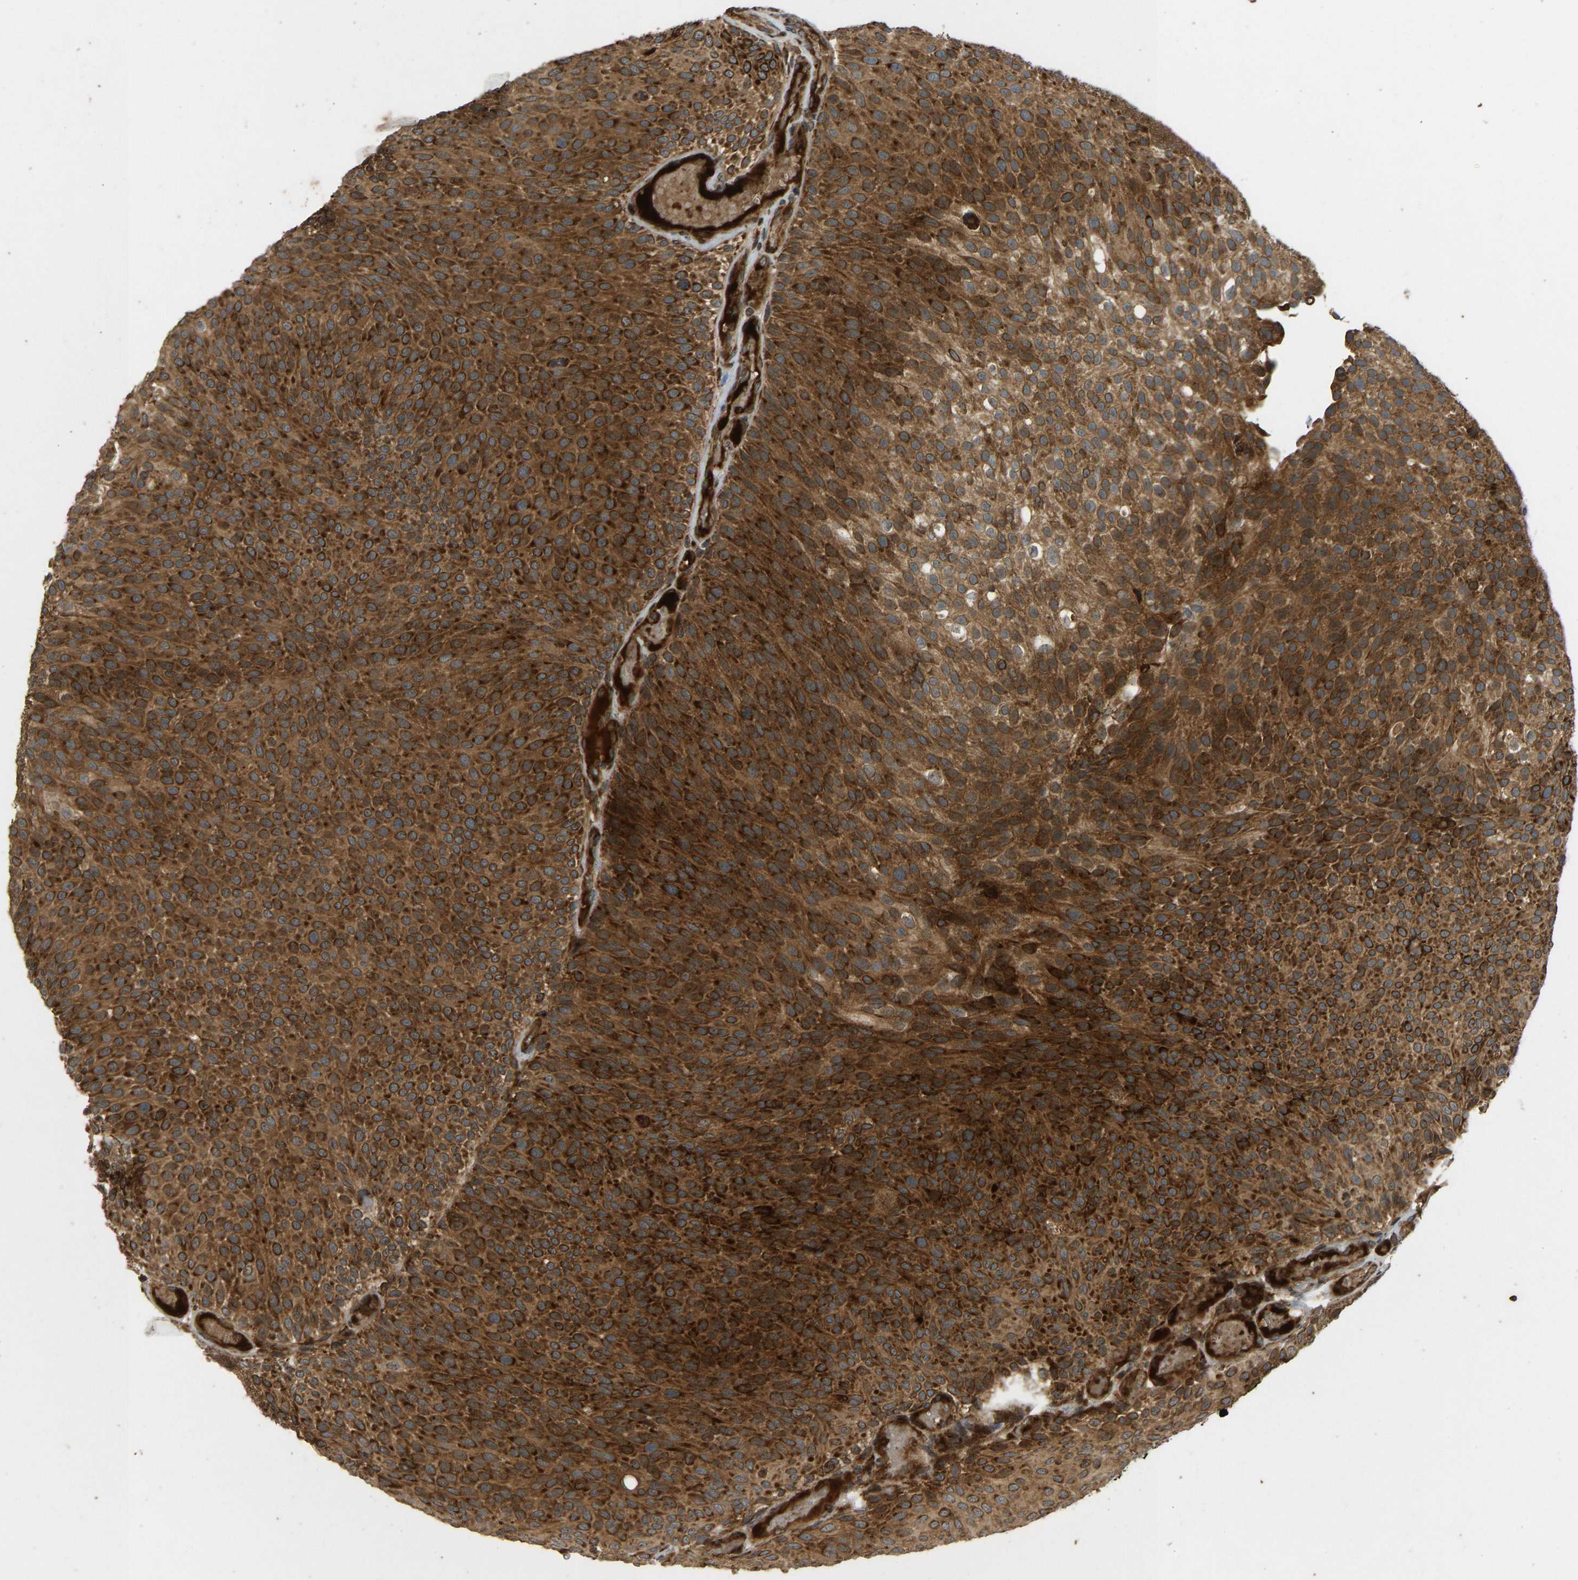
{"staining": {"intensity": "strong", "quantity": ">75%", "location": "cytoplasmic/membranous"}, "tissue": "urothelial cancer", "cell_type": "Tumor cells", "image_type": "cancer", "snomed": [{"axis": "morphology", "description": "Urothelial carcinoma, Low grade"}, {"axis": "topography", "description": "Urinary bladder"}], "caption": "Immunohistochemistry histopathology image of neoplastic tissue: human urothelial cancer stained using immunohistochemistry shows high levels of strong protein expression localized specifically in the cytoplasmic/membranous of tumor cells, appearing as a cytoplasmic/membranous brown color.", "gene": "RPN2", "patient": {"sex": "male", "age": 78}}